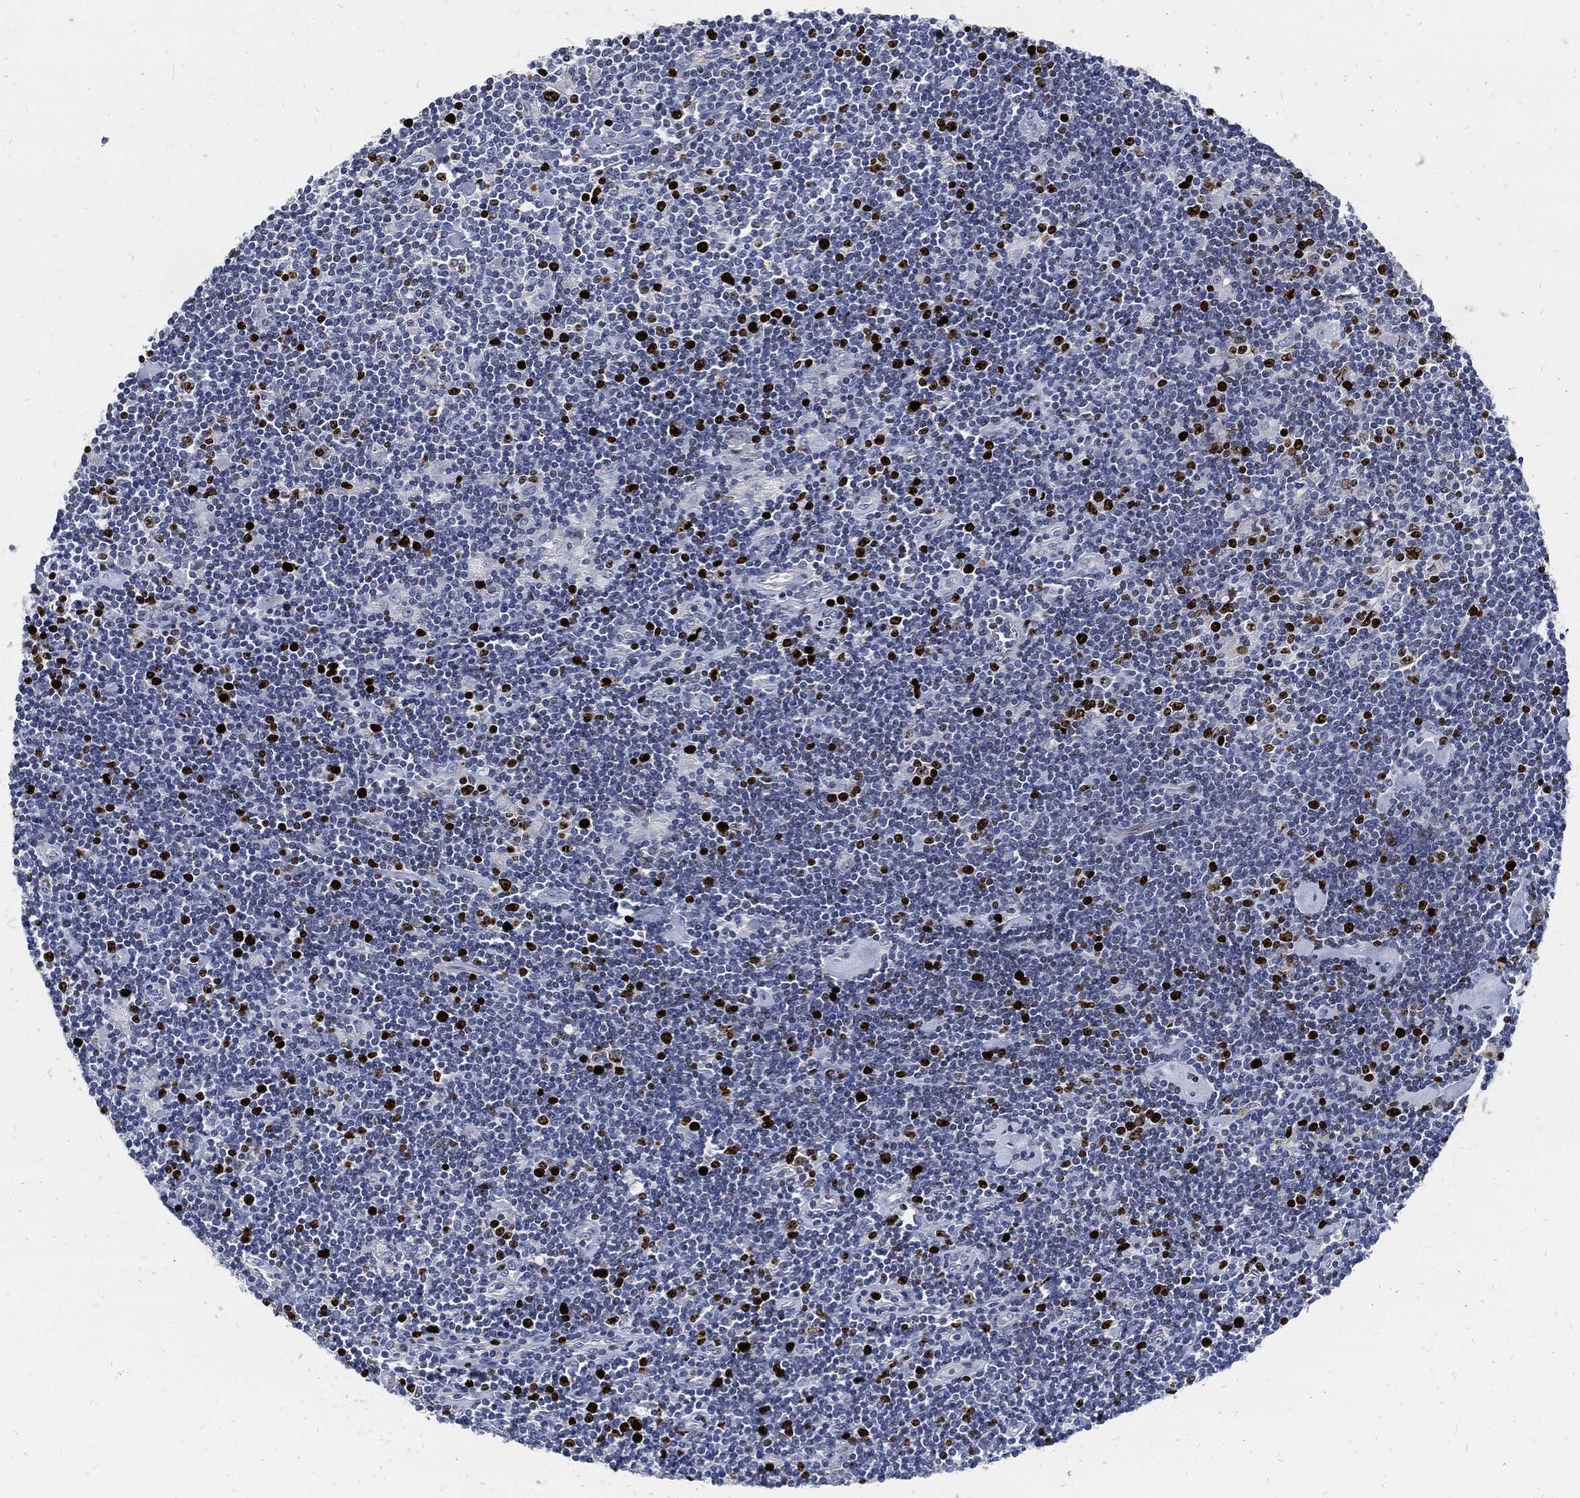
{"staining": {"intensity": "strong", "quantity": ">75%", "location": "nuclear"}, "tissue": "lymphoma", "cell_type": "Tumor cells", "image_type": "cancer", "snomed": [{"axis": "morphology", "description": "Hodgkin's disease, NOS"}, {"axis": "topography", "description": "Lymph node"}], "caption": "Hodgkin's disease stained with DAB (3,3'-diaminobenzidine) immunohistochemistry shows high levels of strong nuclear positivity in approximately >75% of tumor cells.", "gene": "MKI67", "patient": {"sex": "male", "age": 40}}